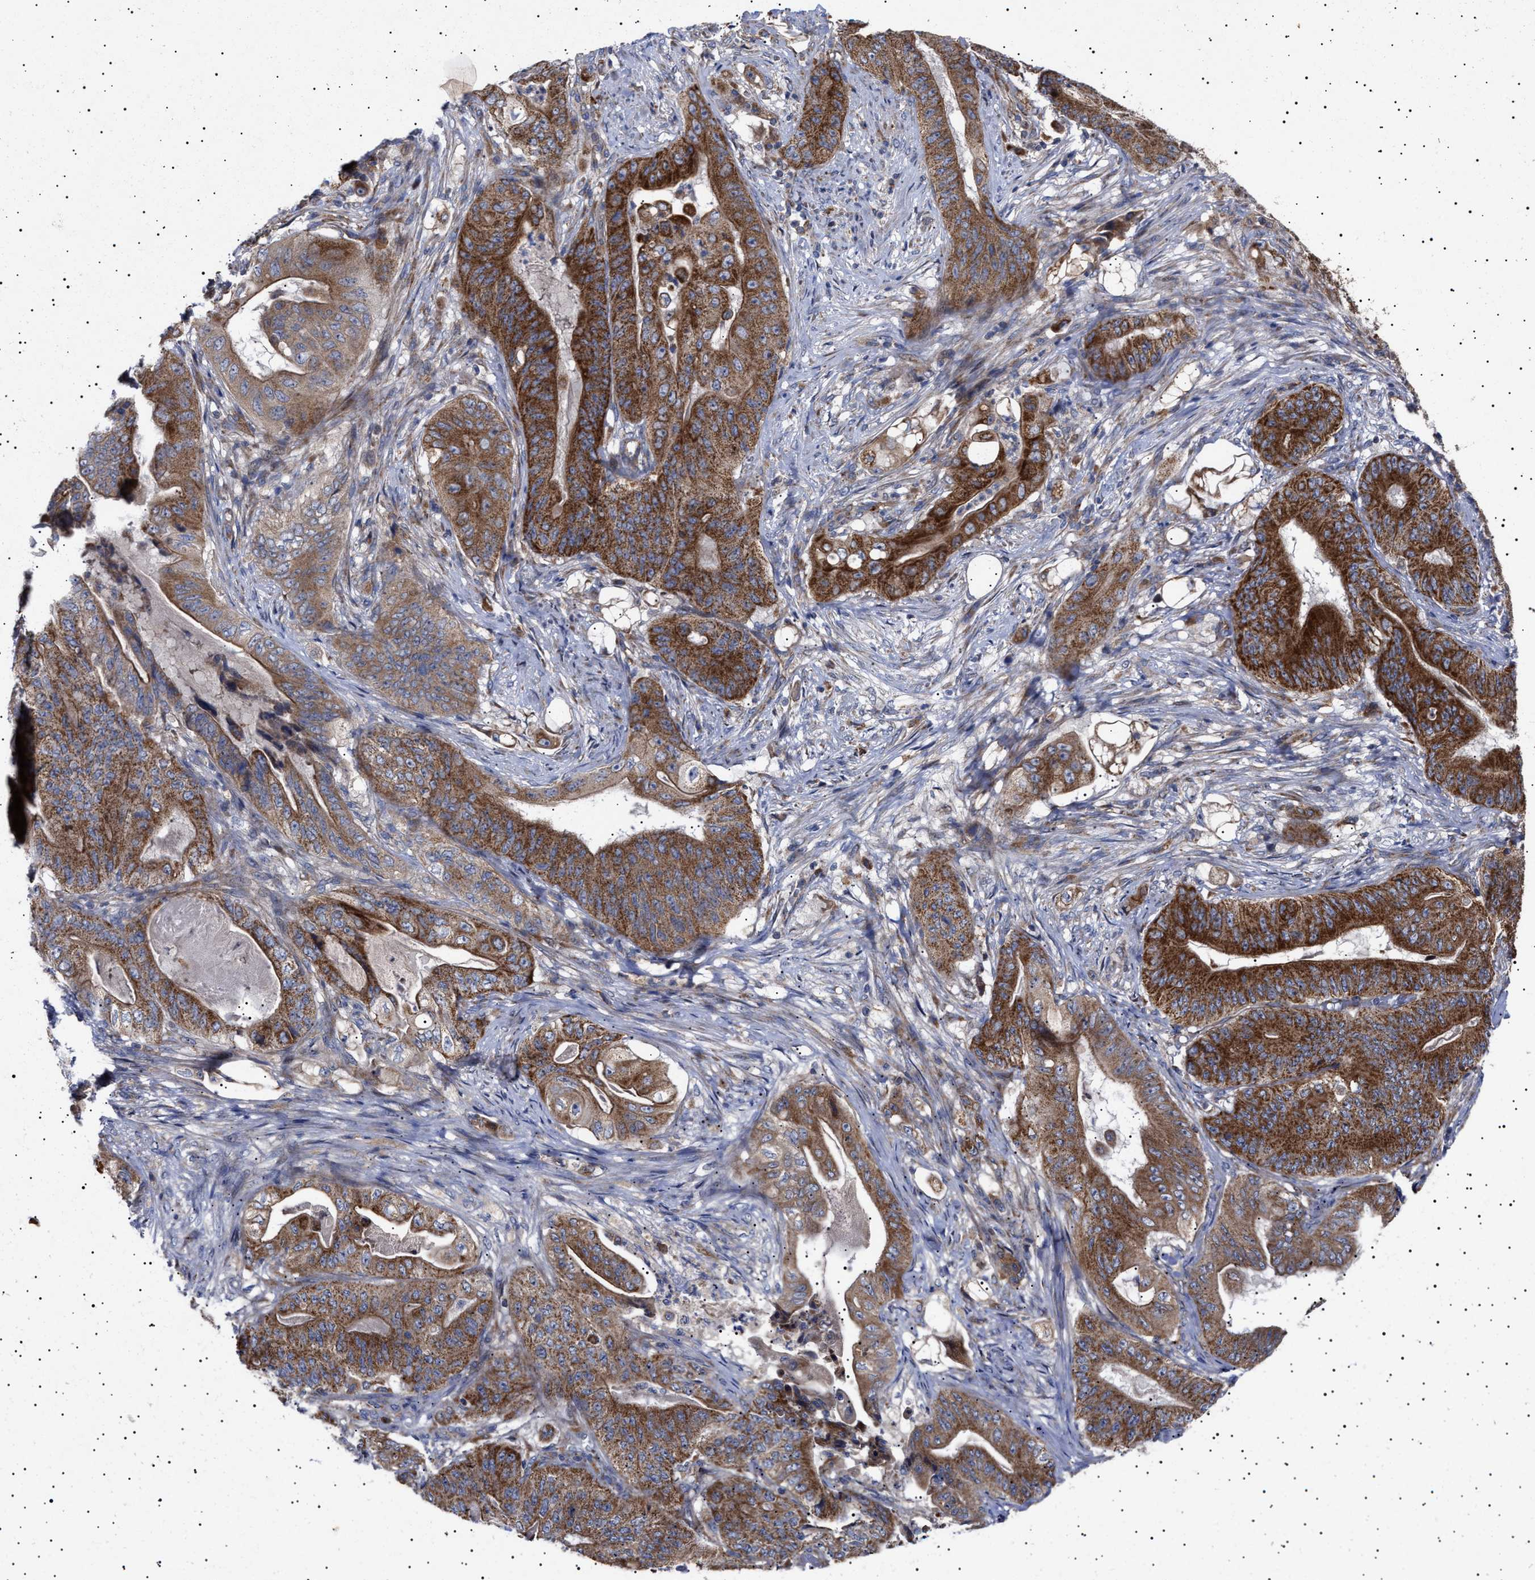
{"staining": {"intensity": "strong", "quantity": ">75%", "location": "cytoplasmic/membranous"}, "tissue": "stomach cancer", "cell_type": "Tumor cells", "image_type": "cancer", "snomed": [{"axis": "morphology", "description": "Adenocarcinoma, NOS"}, {"axis": "topography", "description": "Stomach"}], "caption": "A high amount of strong cytoplasmic/membranous positivity is present in about >75% of tumor cells in adenocarcinoma (stomach) tissue. The staining was performed using DAB, with brown indicating positive protein expression. Nuclei are stained blue with hematoxylin.", "gene": "MRPL10", "patient": {"sex": "female", "age": 73}}